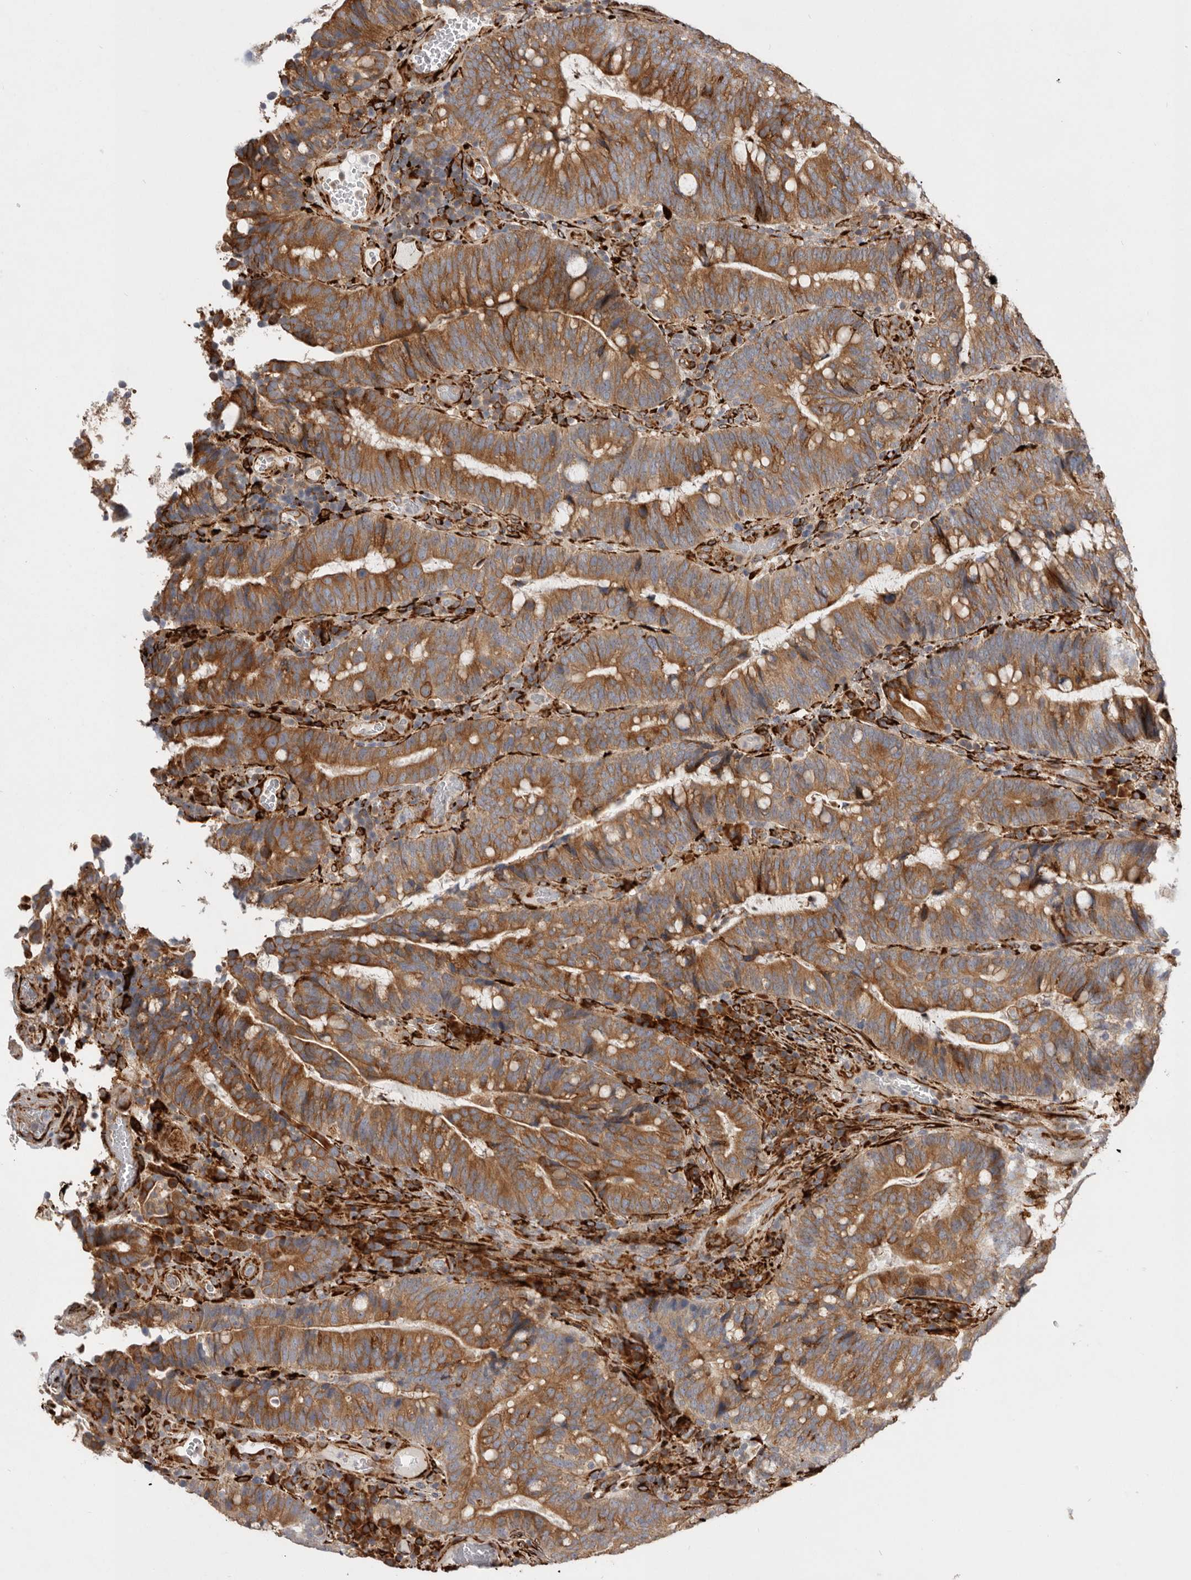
{"staining": {"intensity": "moderate", "quantity": ">75%", "location": "cytoplasmic/membranous"}, "tissue": "colorectal cancer", "cell_type": "Tumor cells", "image_type": "cancer", "snomed": [{"axis": "morphology", "description": "Adenocarcinoma, NOS"}, {"axis": "topography", "description": "Colon"}], "caption": "Human colorectal cancer stained for a protein (brown) reveals moderate cytoplasmic/membranous positive expression in approximately >75% of tumor cells.", "gene": "WDTC1", "patient": {"sex": "female", "age": 66}}